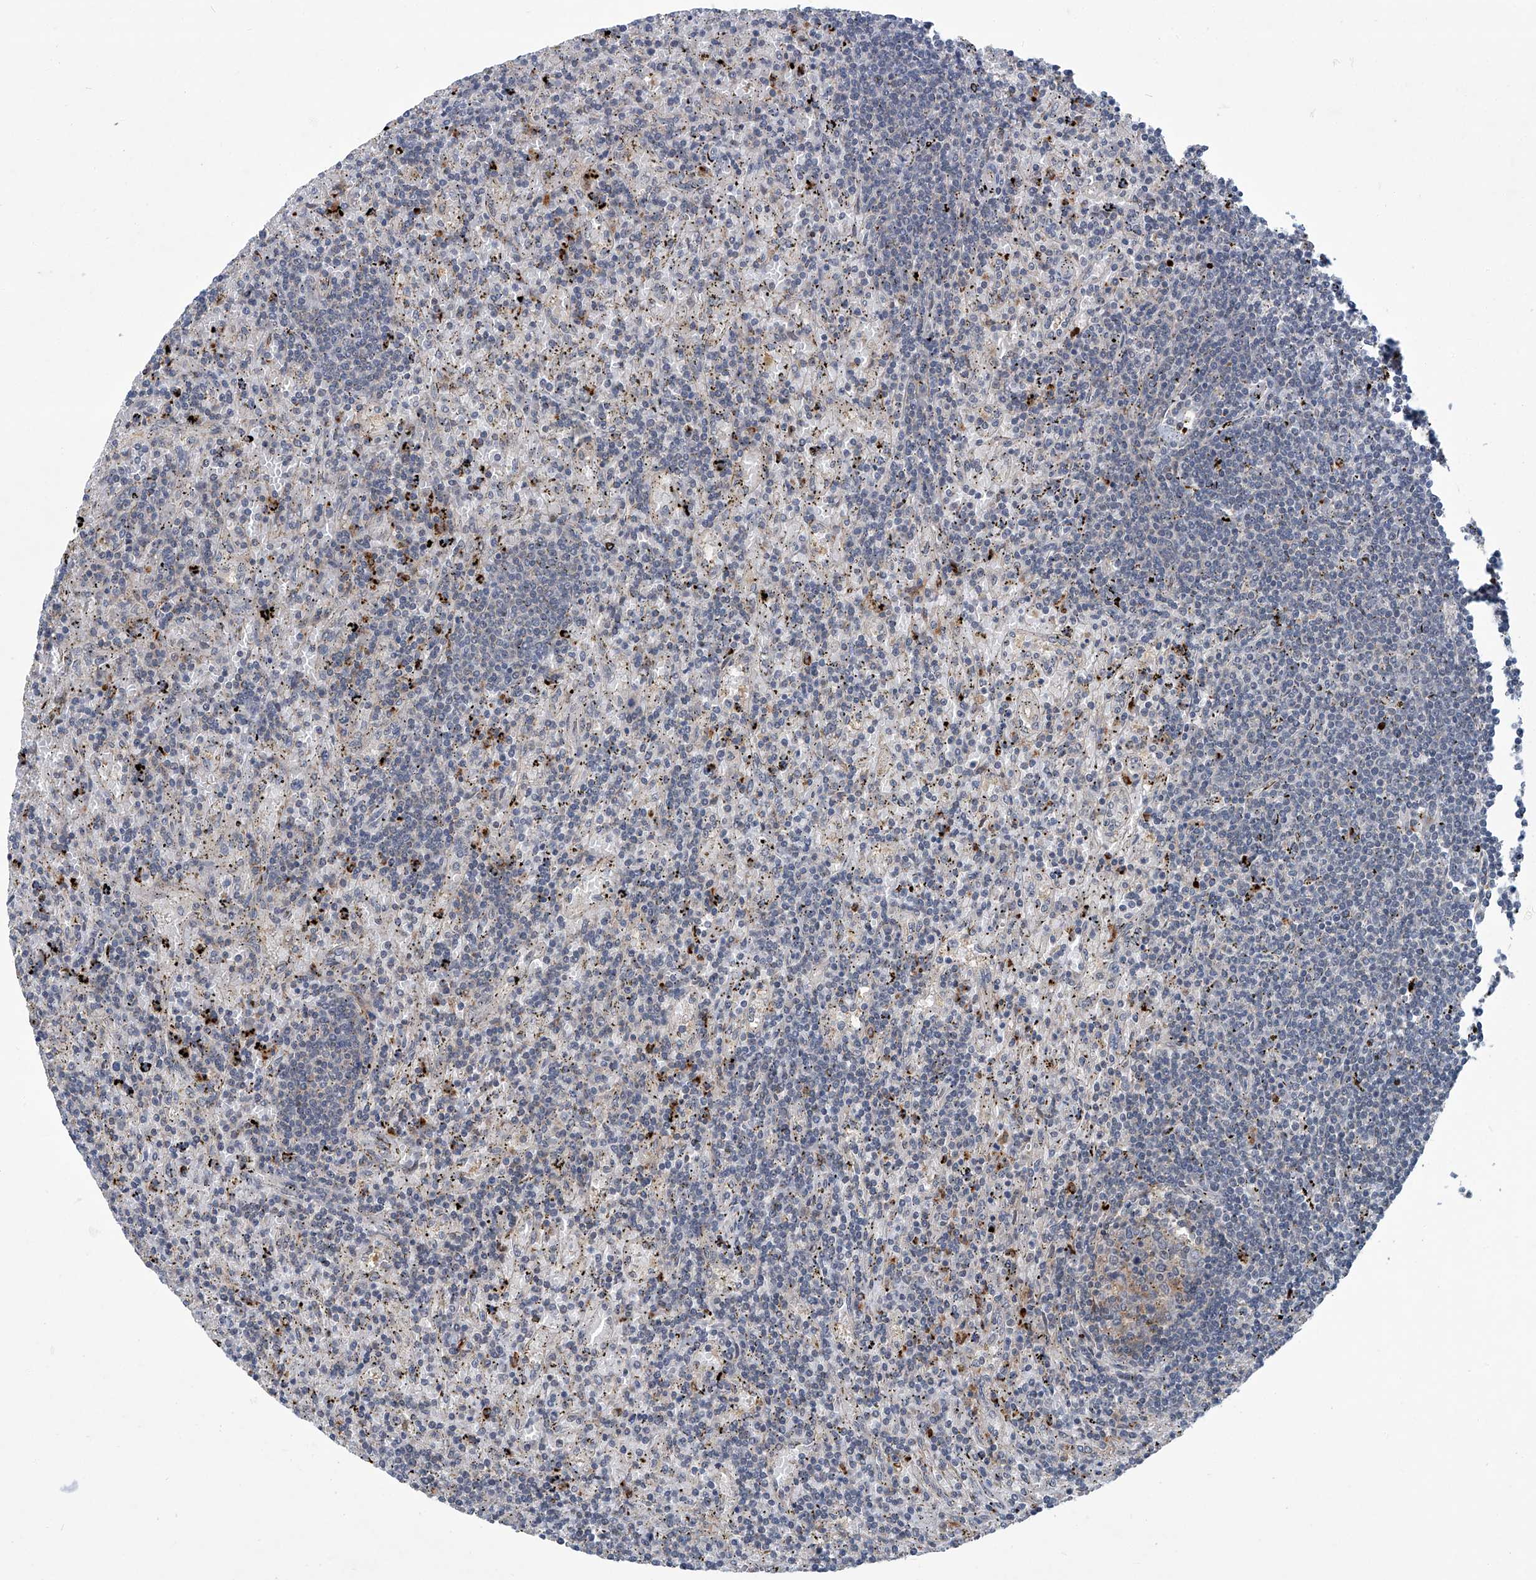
{"staining": {"intensity": "negative", "quantity": "none", "location": "none"}, "tissue": "lymphoma", "cell_type": "Tumor cells", "image_type": "cancer", "snomed": [{"axis": "morphology", "description": "Malignant lymphoma, non-Hodgkin's type, Low grade"}, {"axis": "topography", "description": "Spleen"}], "caption": "Tumor cells are negative for protein expression in human lymphoma.", "gene": "AKNAD1", "patient": {"sex": "male", "age": 76}}